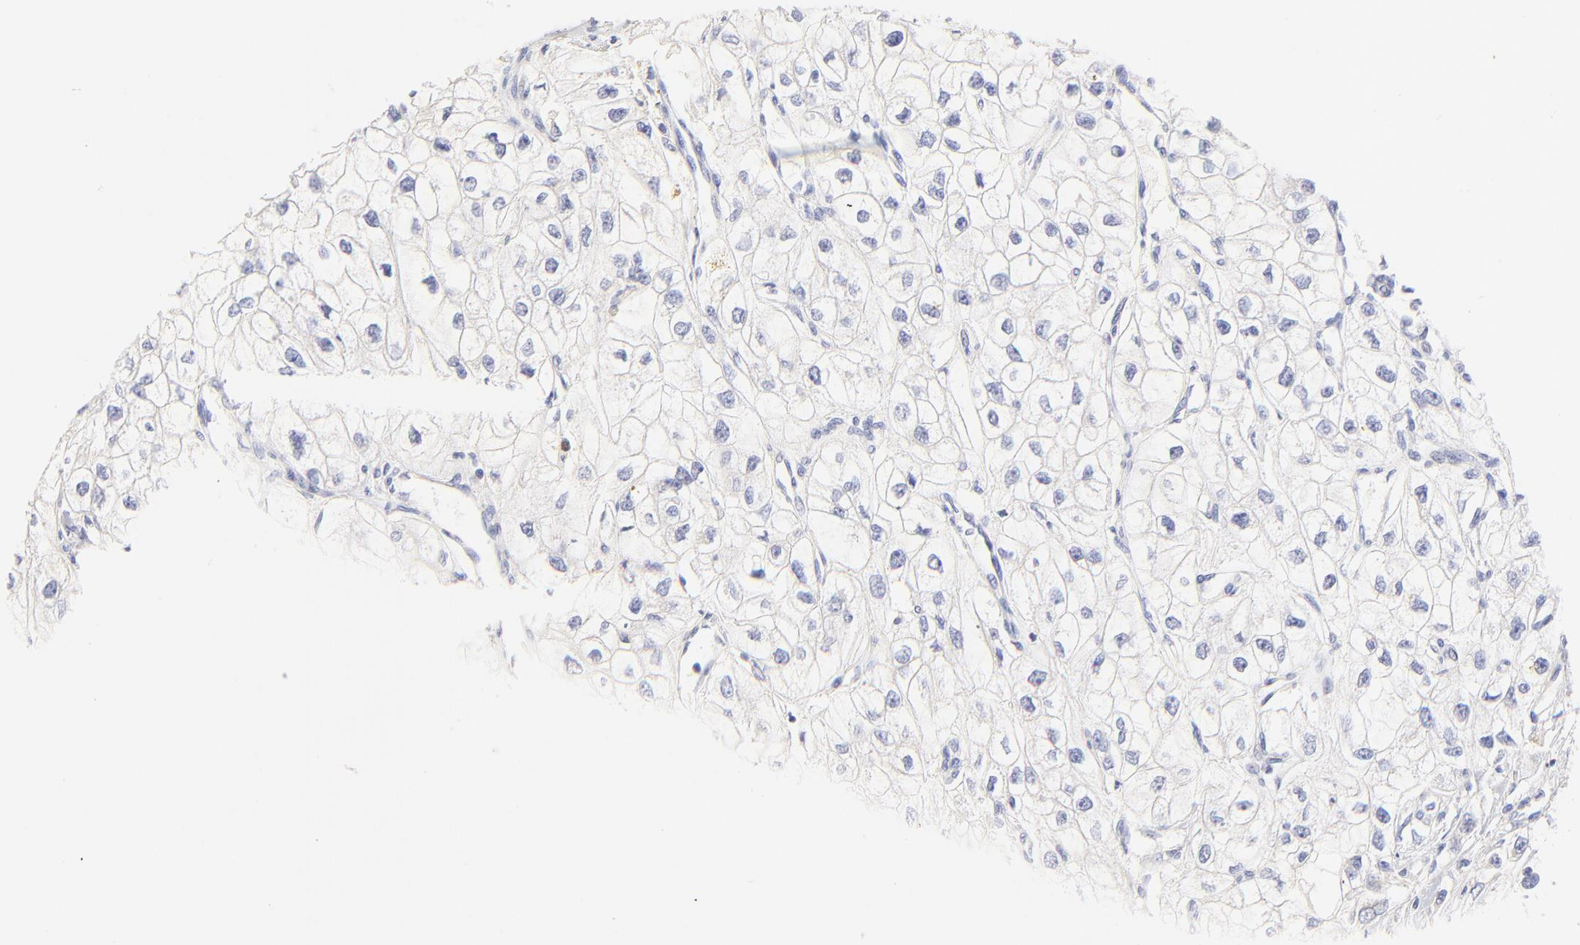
{"staining": {"intensity": "negative", "quantity": "none", "location": "none"}, "tissue": "renal cancer", "cell_type": "Tumor cells", "image_type": "cancer", "snomed": [{"axis": "morphology", "description": "Adenocarcinoma, NOS"}, {"axis": "topography", "description": "Kidney"}], "caption": "IHC of human renal adenocarcinoma exhibits no staining in tumor cells.", "gene": "ASB9", "patient": {"sex": "male", "age": 57}}